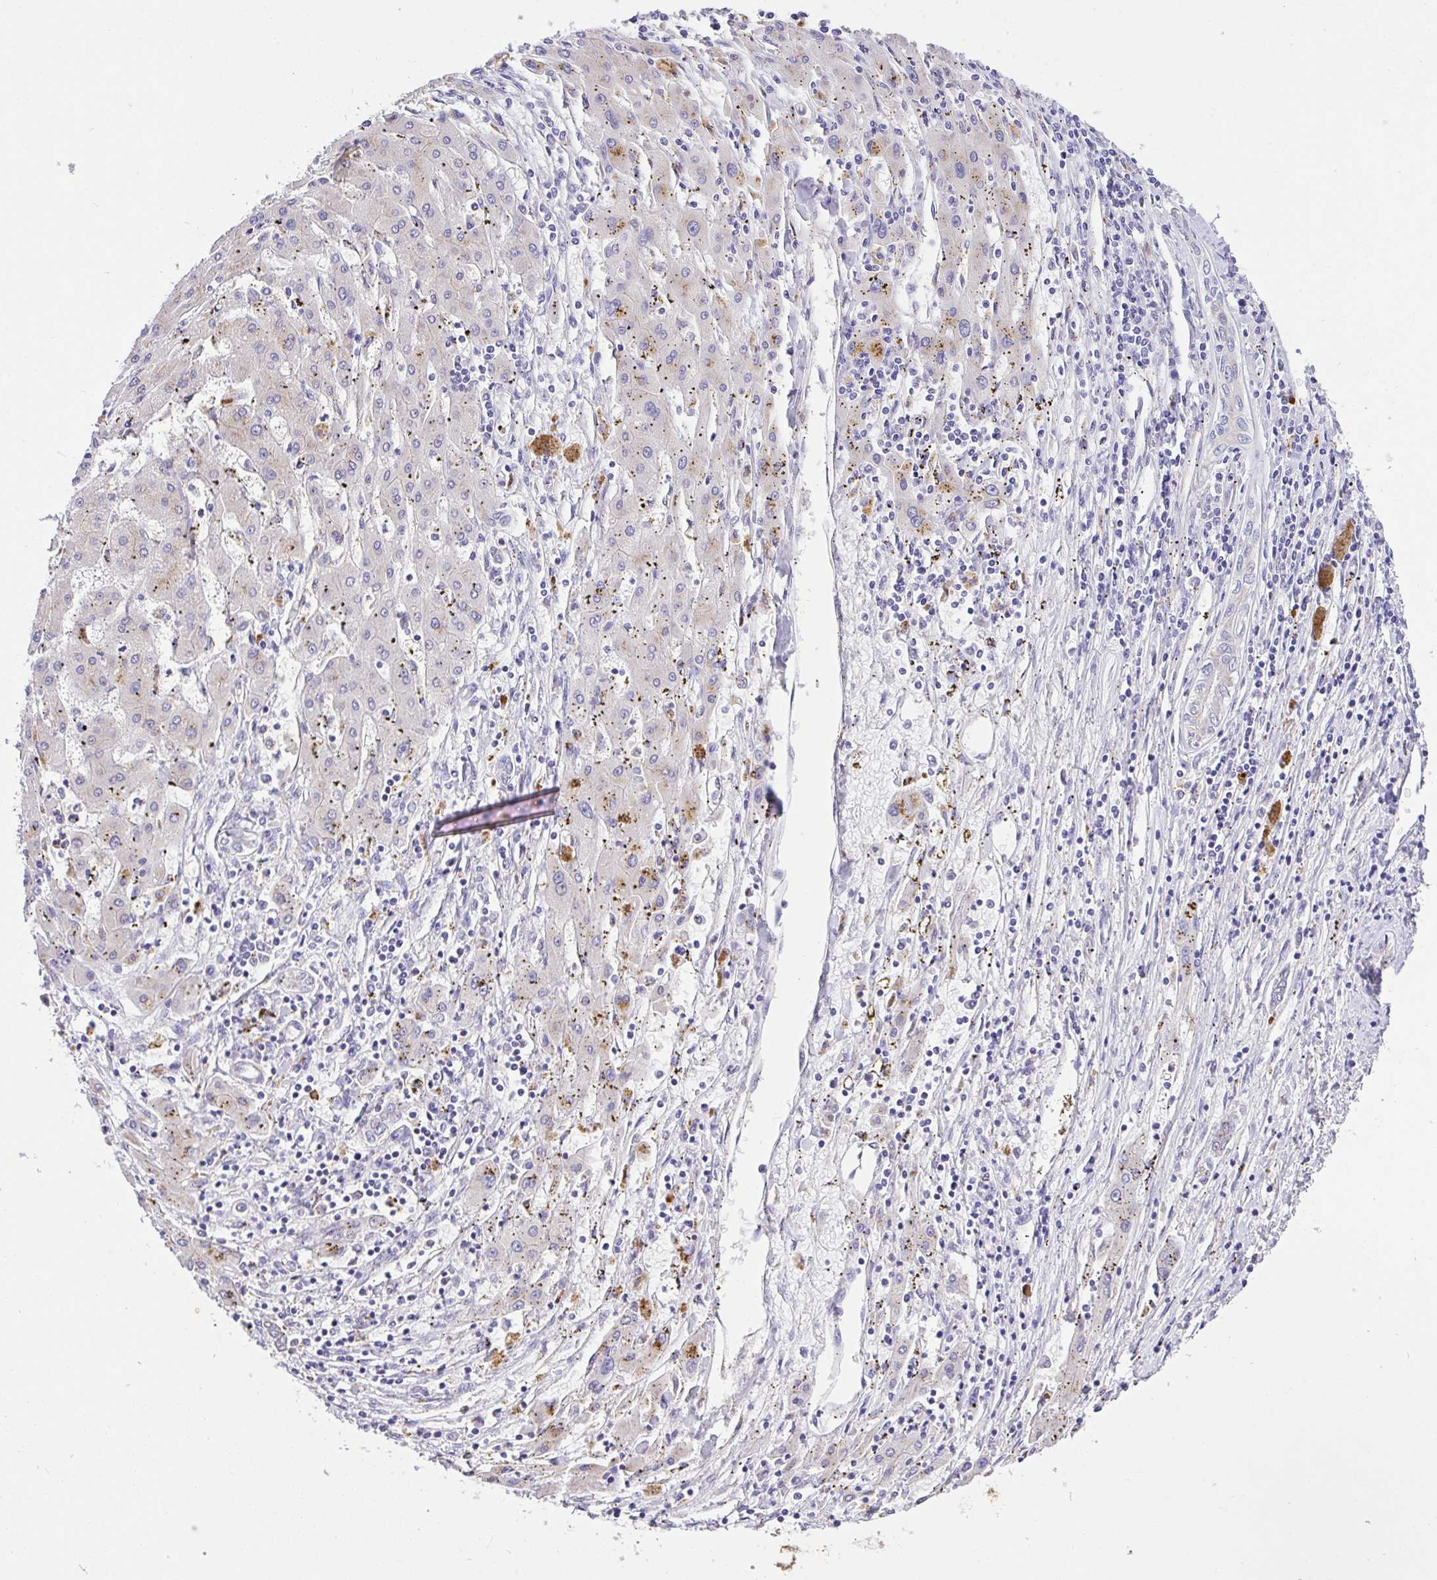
{"staining": {"intensity": "moderate", "quantity": "<25%", "location": "cytoplasmic/membranous"}, "tissue": "liver cancer", "cell_type": "Tumor cells", "image_type": "cancer", "snomed": [{"axis": "morphology", "description": "Carcinoma, Hepatocellular, NOS"}, {"axis": "topography", "description": "Liver"}], "caption": "Hepatocellular carcinoma (liver) tissue exhibits moderate cytoplasmic/membranous staining in approximately <25% of tumor cells (DAB IHC with brightfield microscopy, high magnification).", "gene": "EPN3", "patient": {"sex": "male", "age": 72}}